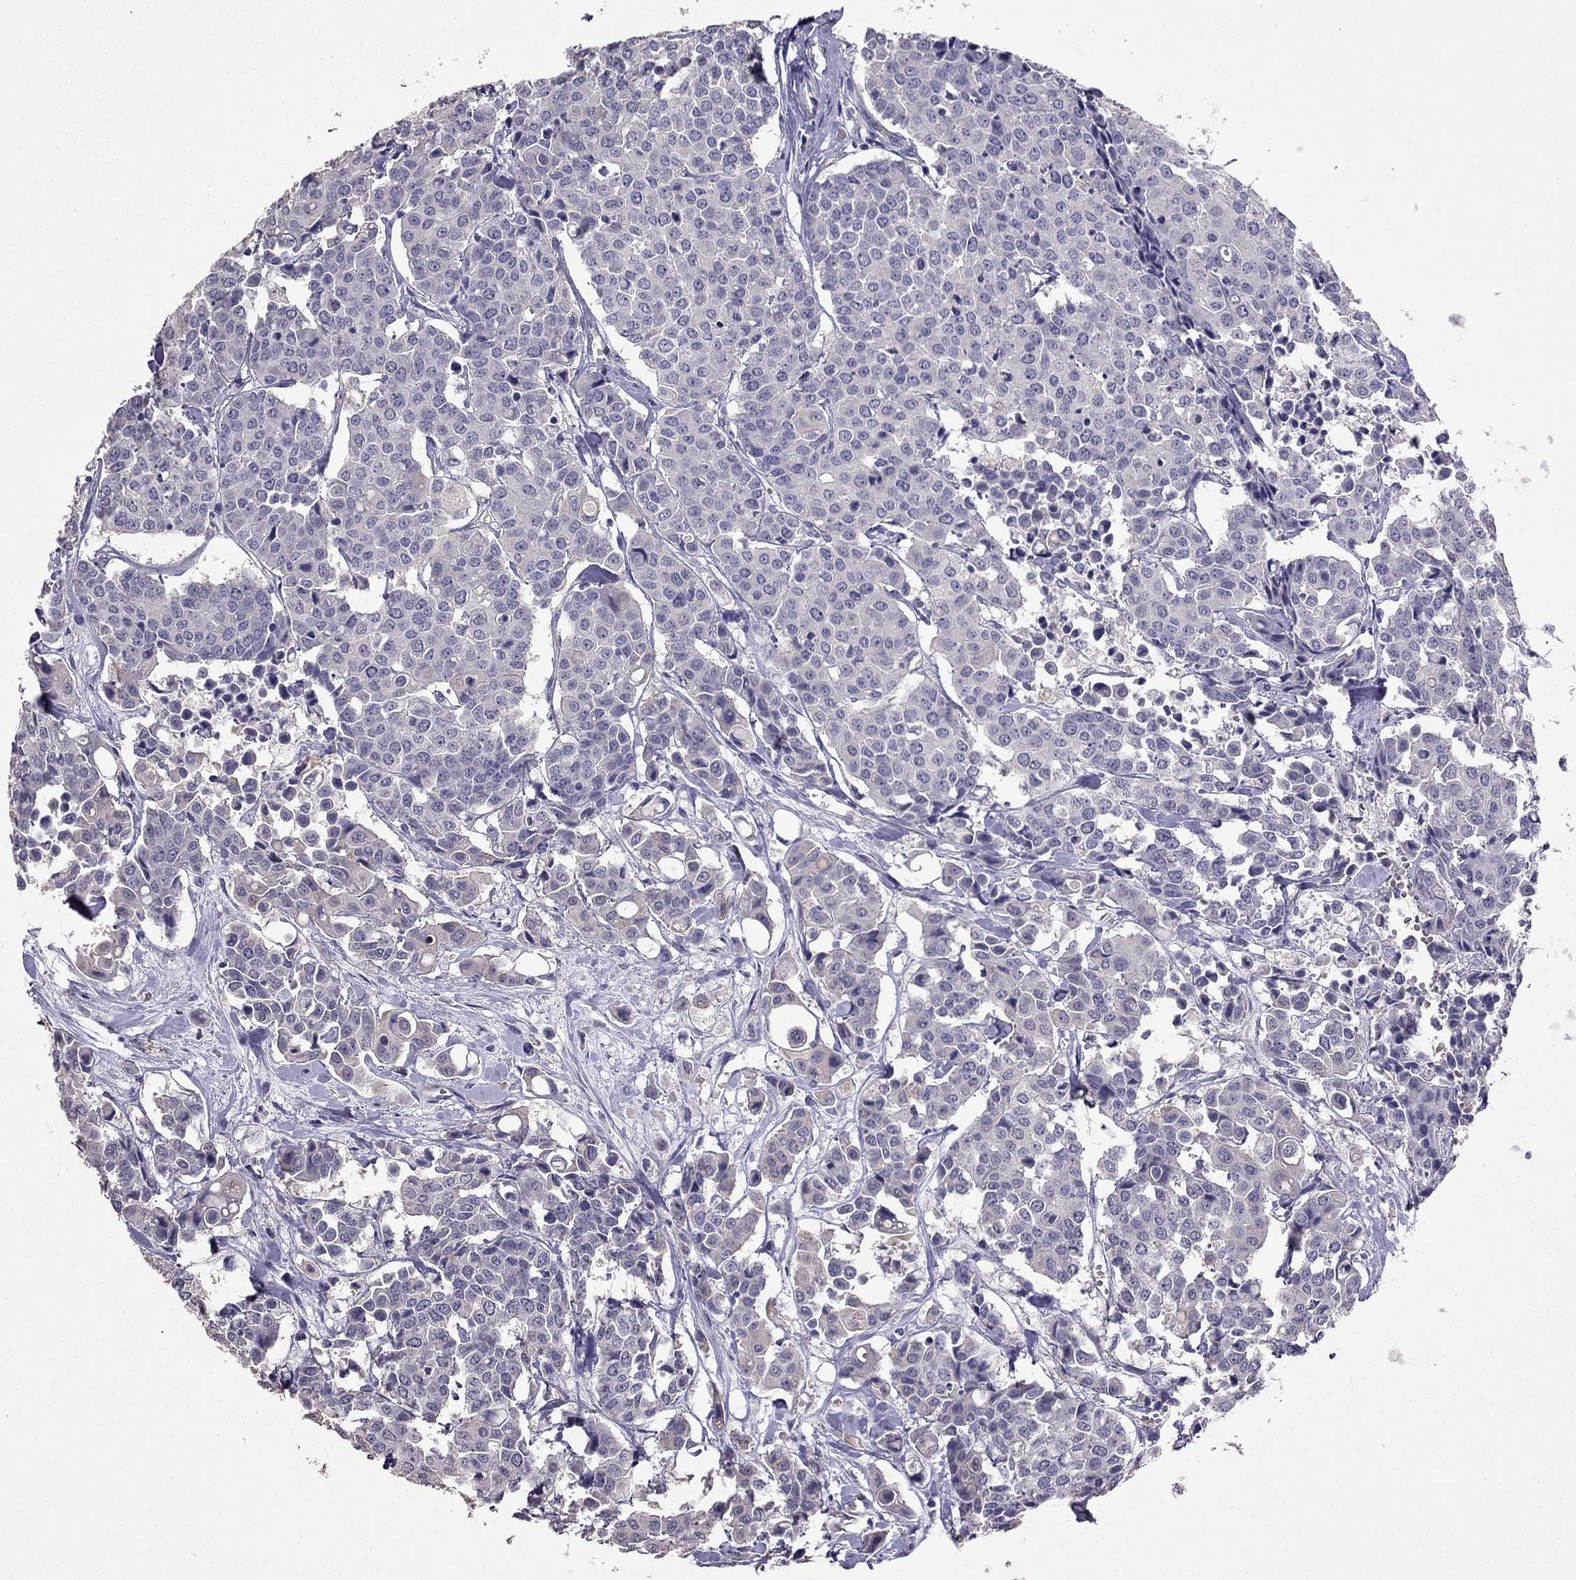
{"staining": {"intensity": "negative", "quantity": "none", "location": "none"}, "tissue": "carcinoid", "cell_type": "Tumor cells", "image_type": "cancer", "snomed": [{"axis": "morphology", "description": "Carcinoid, malignant, NOS"}, {"axis": "topography", "description": "Colon"}], "caption": "This histopathology image is of malignant carcinoid stained with immunohistochemistry (IHC) to label a protein in brown with the nuclei are counter-stained blue. There is no positivity in tumor cells.", "gene": "RFLNB", "patient": {"sex": "male", "age": 81}}